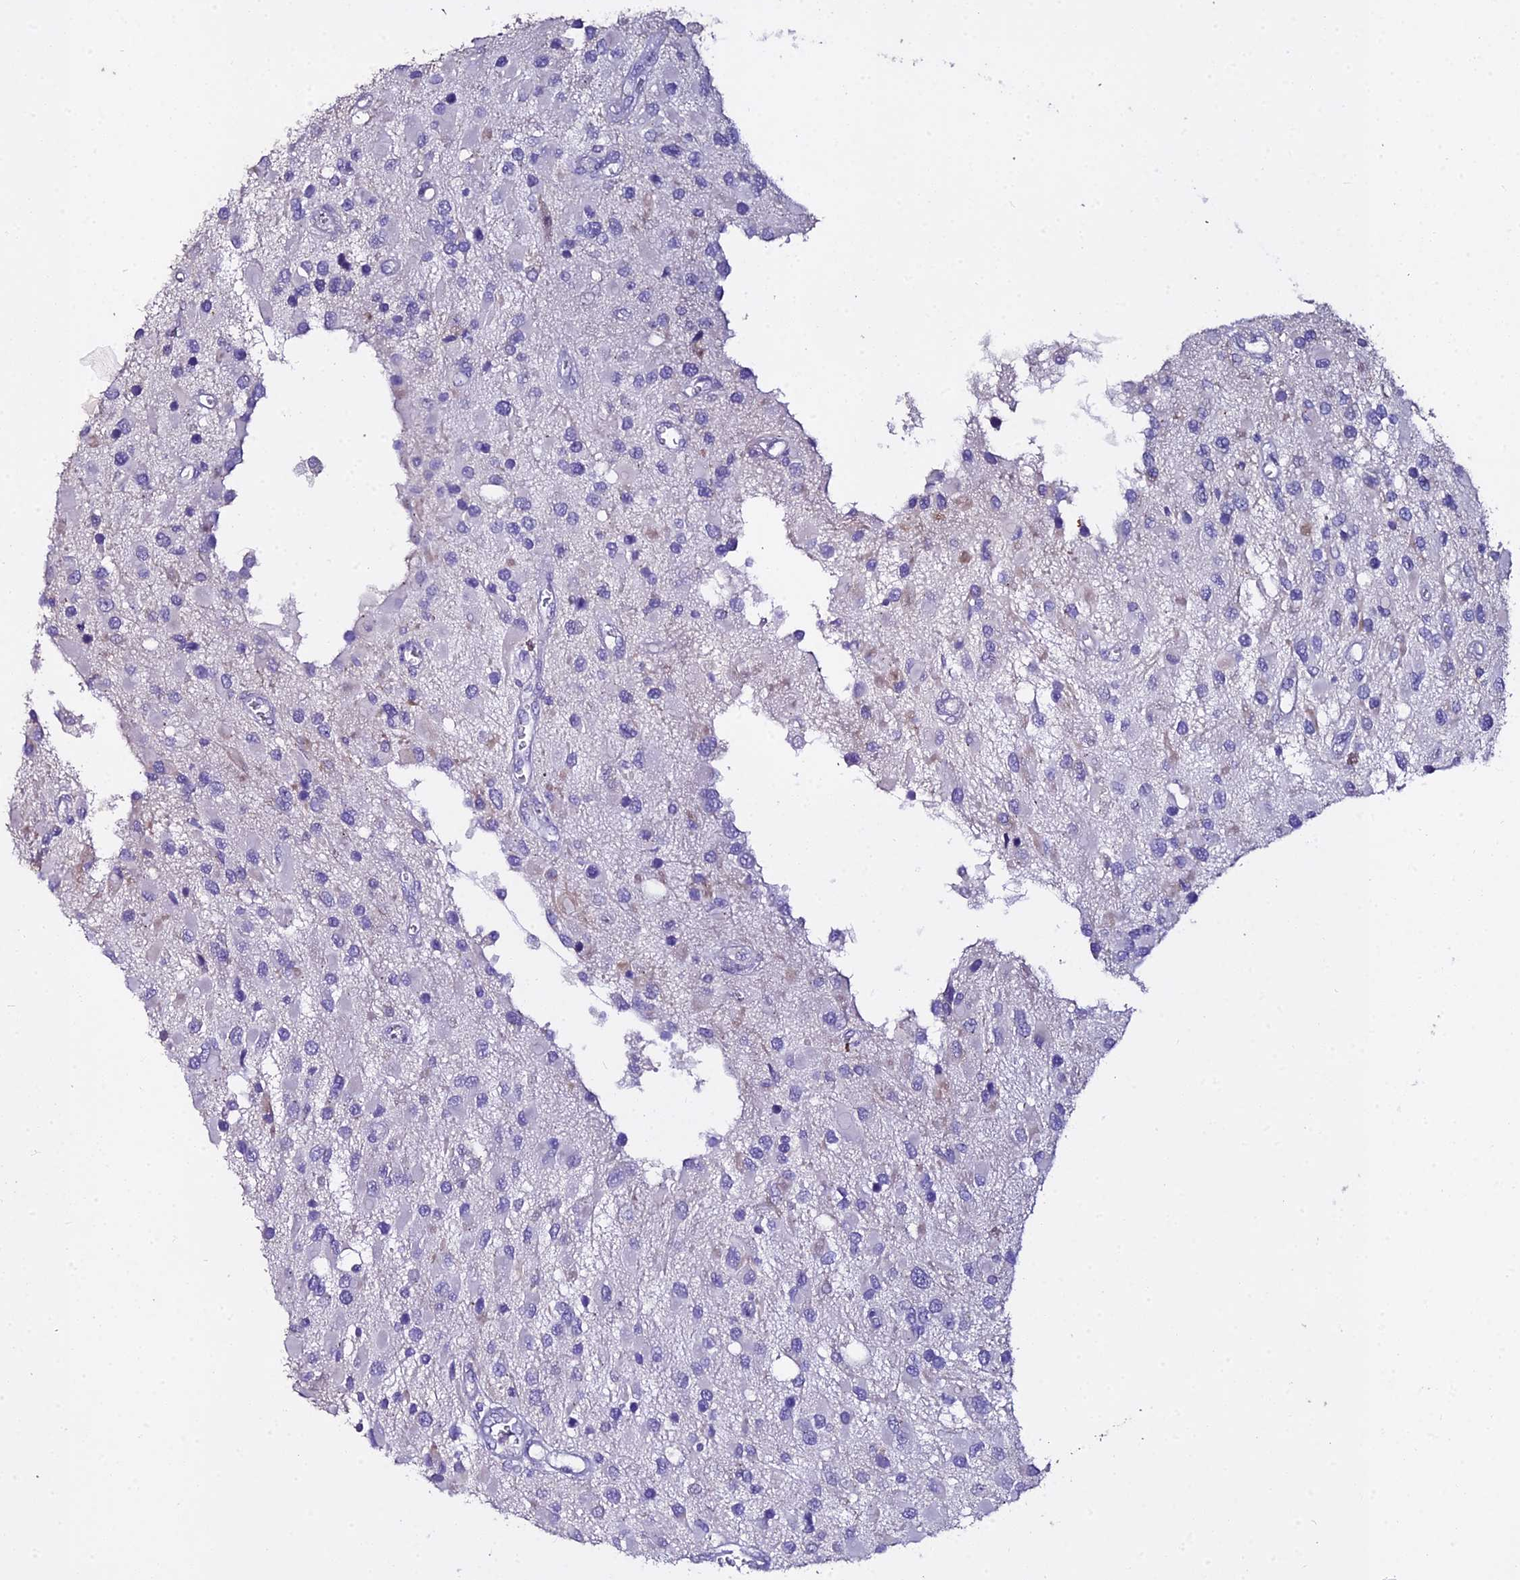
{"staining": {"intensity": "negative", "quantity": "none", "location": "none"}, "tissue": "glioma", "cell_type": "Tumor cells", "image_type": "cancer", "snomed": [{"axis": "morphology", "description": "Glioma, malignant, High grade"}, {"axis": "topography", "description": "Brain"}], "caption": "Human high-grade glioma (malignant) stained for a protein using immunohistochemistry exhibits no expression in tumor cells.", "gene": "GLYAT", "patient": {"sex": "male", "age": 53}}